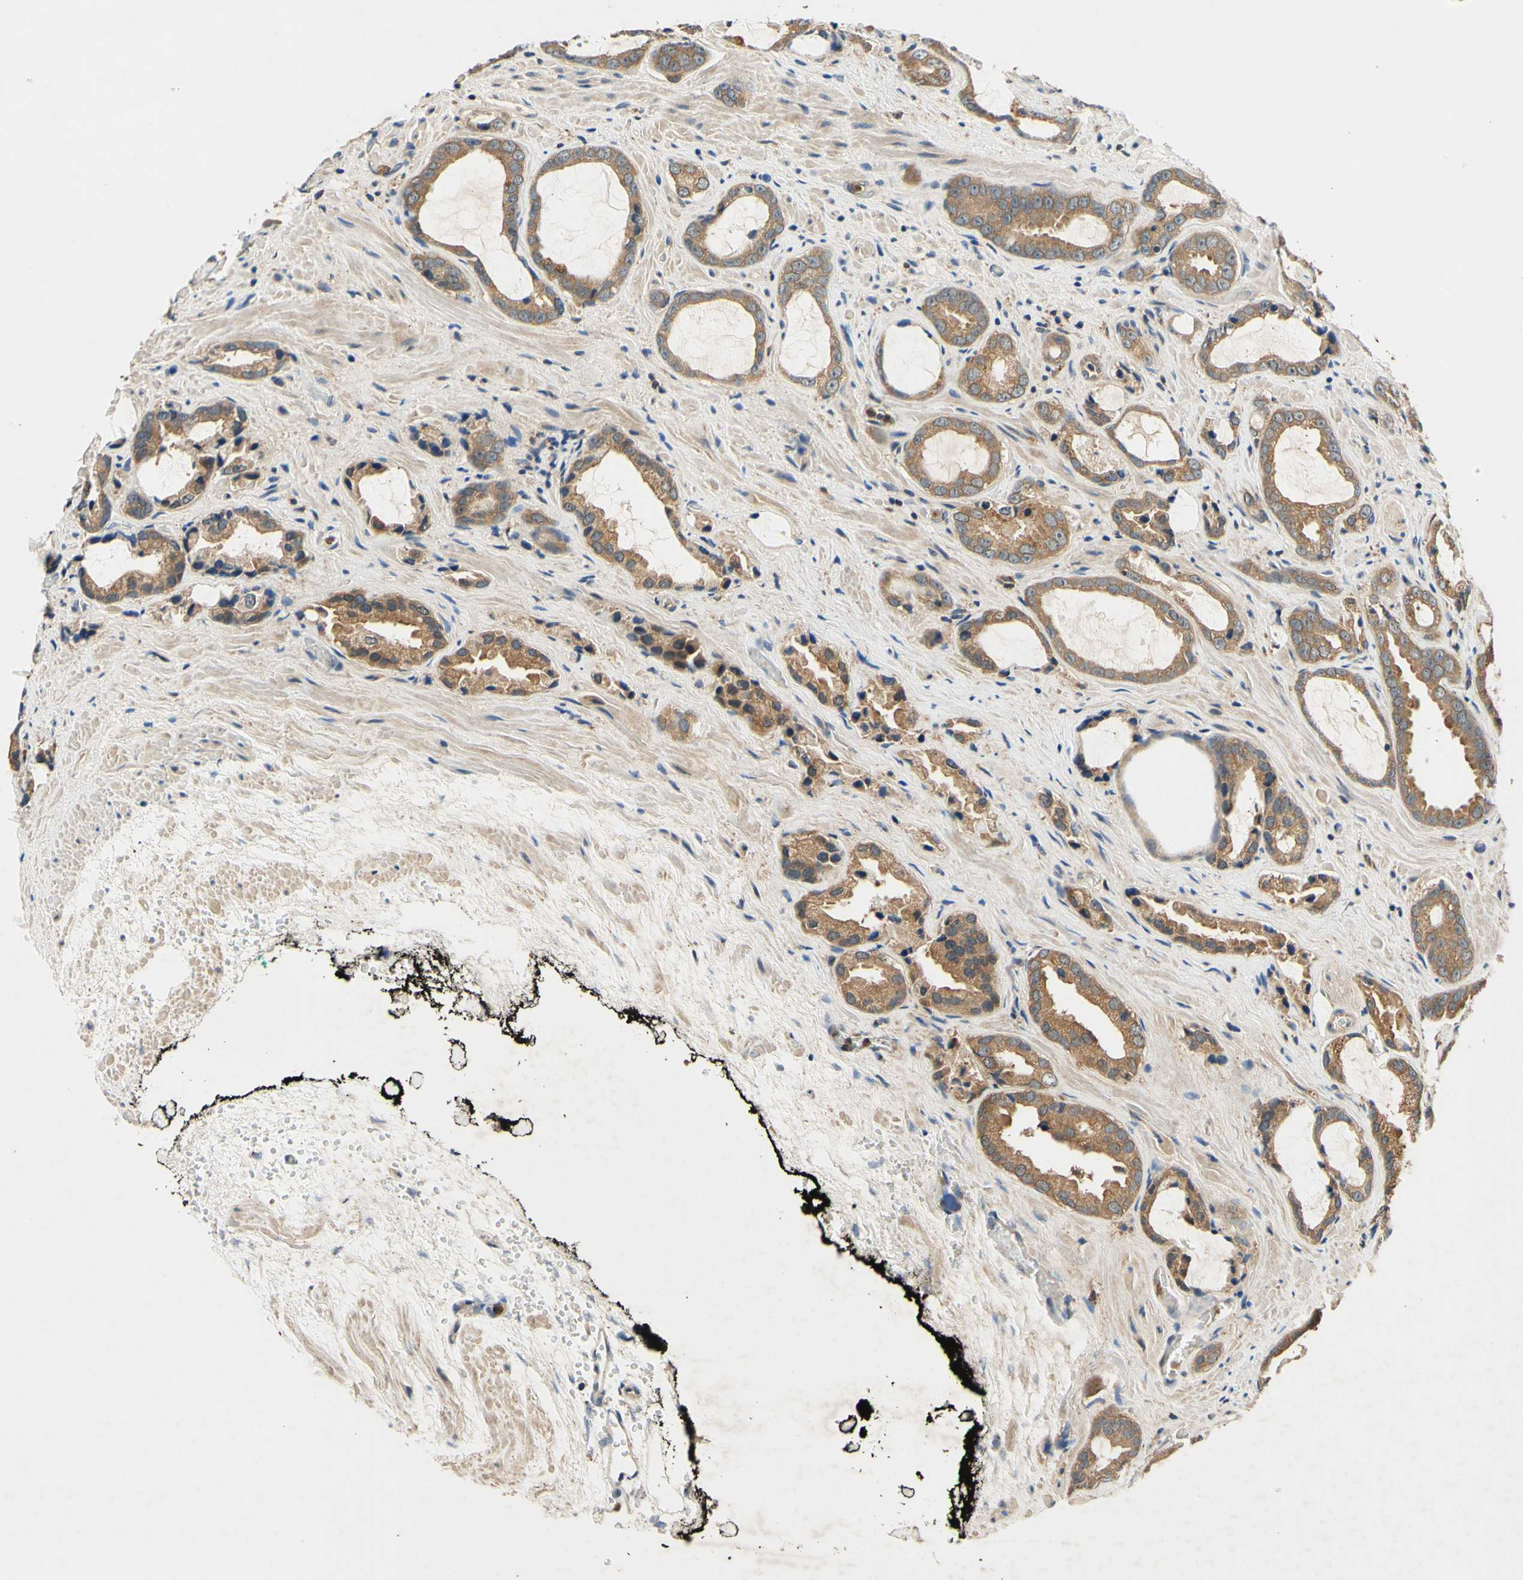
{"staining": {"intensity": "moderate", "quantity": ">75%", "location": "cytoplasmic/membranous"}, "tissue": "prostate cancer", "cell_type": "Tumor cells", "image_type": "cancer", "snomed": [{"axis": "morphology", "description": "Adenocarcinoma, Low grade"}, {"axis": "topography", "description": "Prostate"}], "caption": "Immunohistochemical staining of human low-grade adenocarcinoma (prostate) exhibits medium levels of moderate cytoplasmic/membranous protein staining in approximately >75% of tumor cells. (DAB IHC with brightfield microscopy, high magnification).", "gene": "PLA2G4A", "patient": {"sex": "male", "age": 60}}